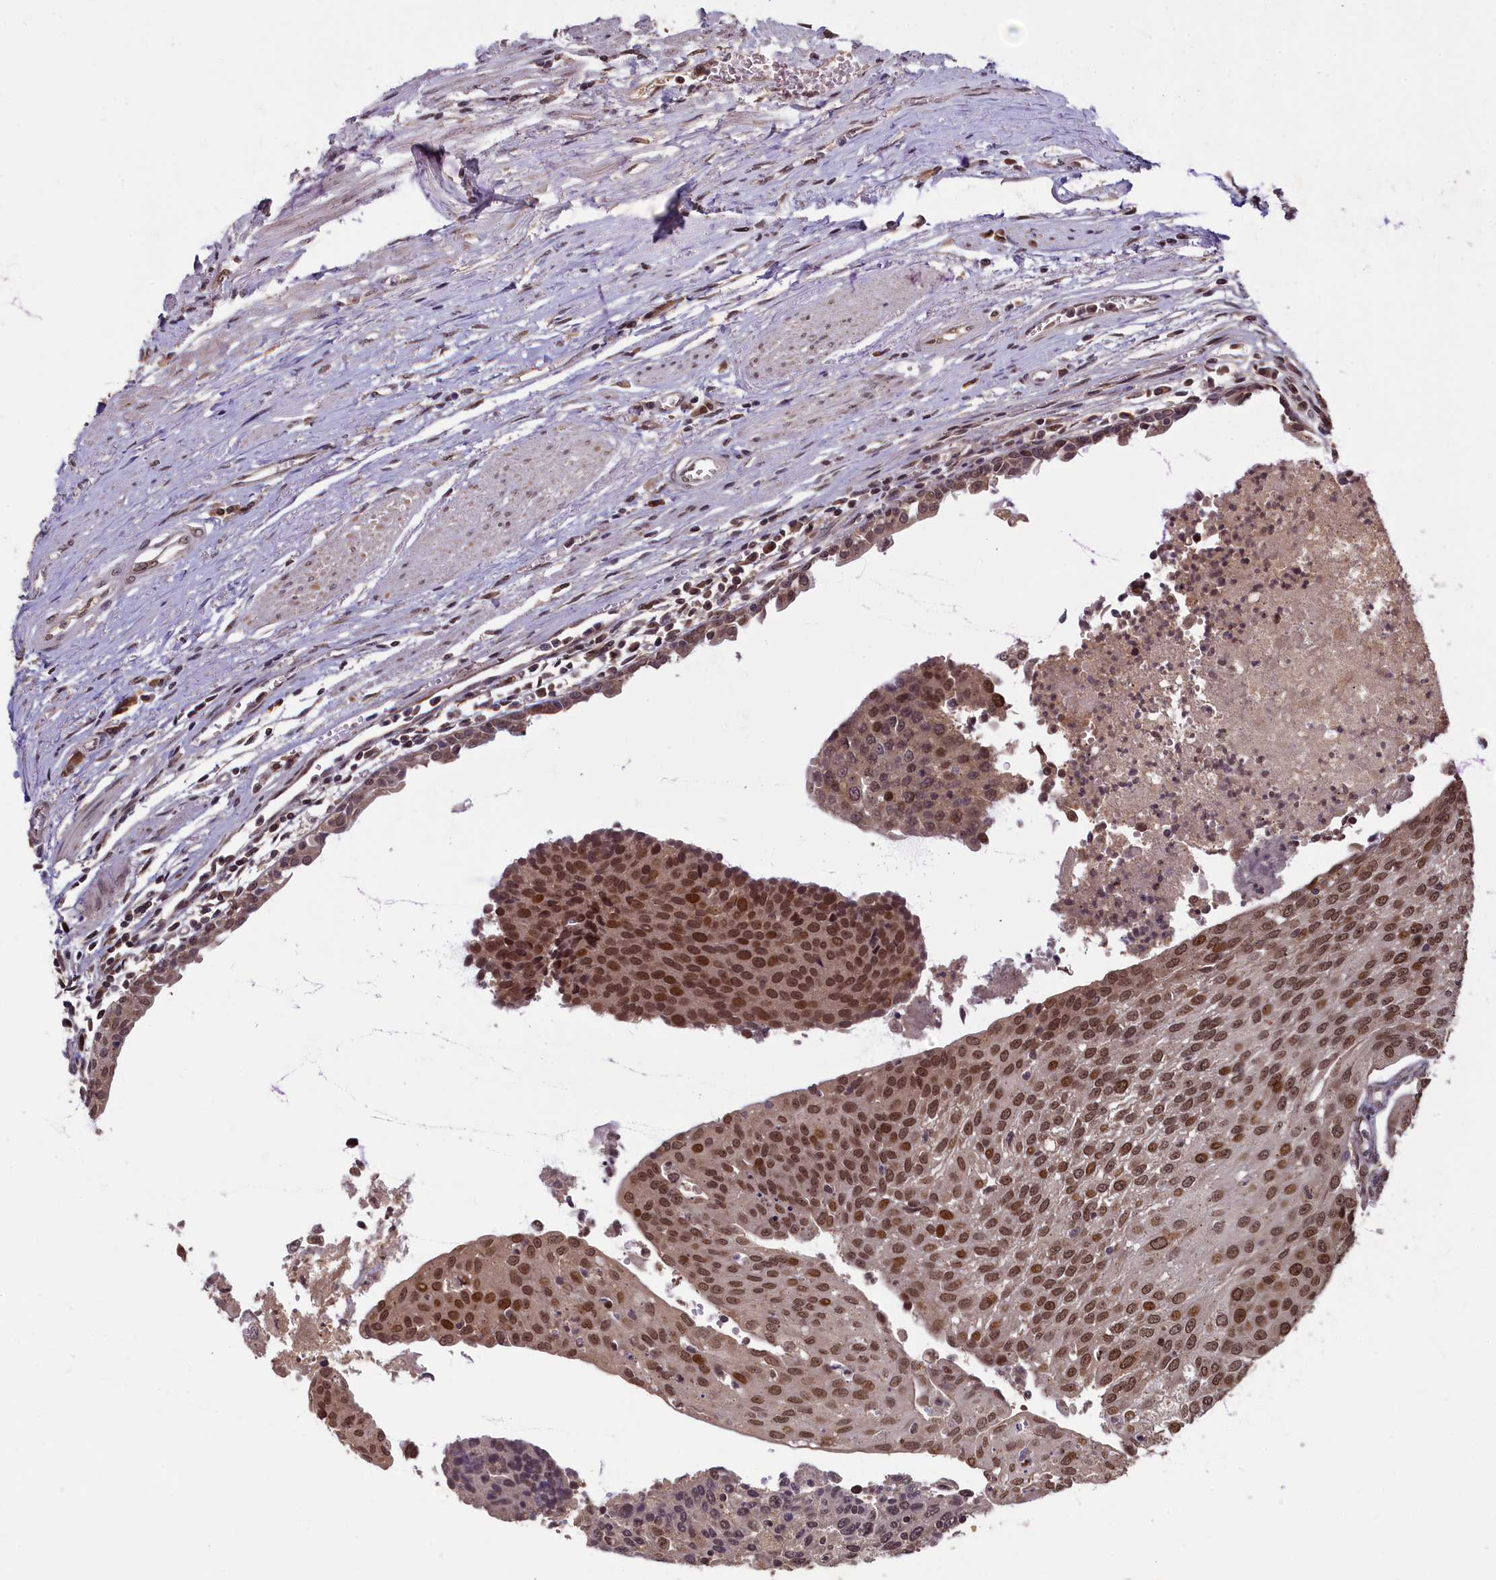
{"staining": {"intensity": "moderate", "quantity": ">75%", "location": "nuclear"}, "tissue": "urothelial cancer", "cell_type": "Tumor cells", "image_type": "cancer", "snomed": [{"axis": "morphology", "description": "Urothelial carcinoma, High grade"}, {"axis": "topography", "description": "Urinary bladder"}], "caption": "Protein expression analysis of urothelial carcinoma (high-grade) shows moderate nuclear staining in approximately >75% of tumor cells.", "gene": "CKAP2L", "patient": {"sex": "female", "age": 85}}